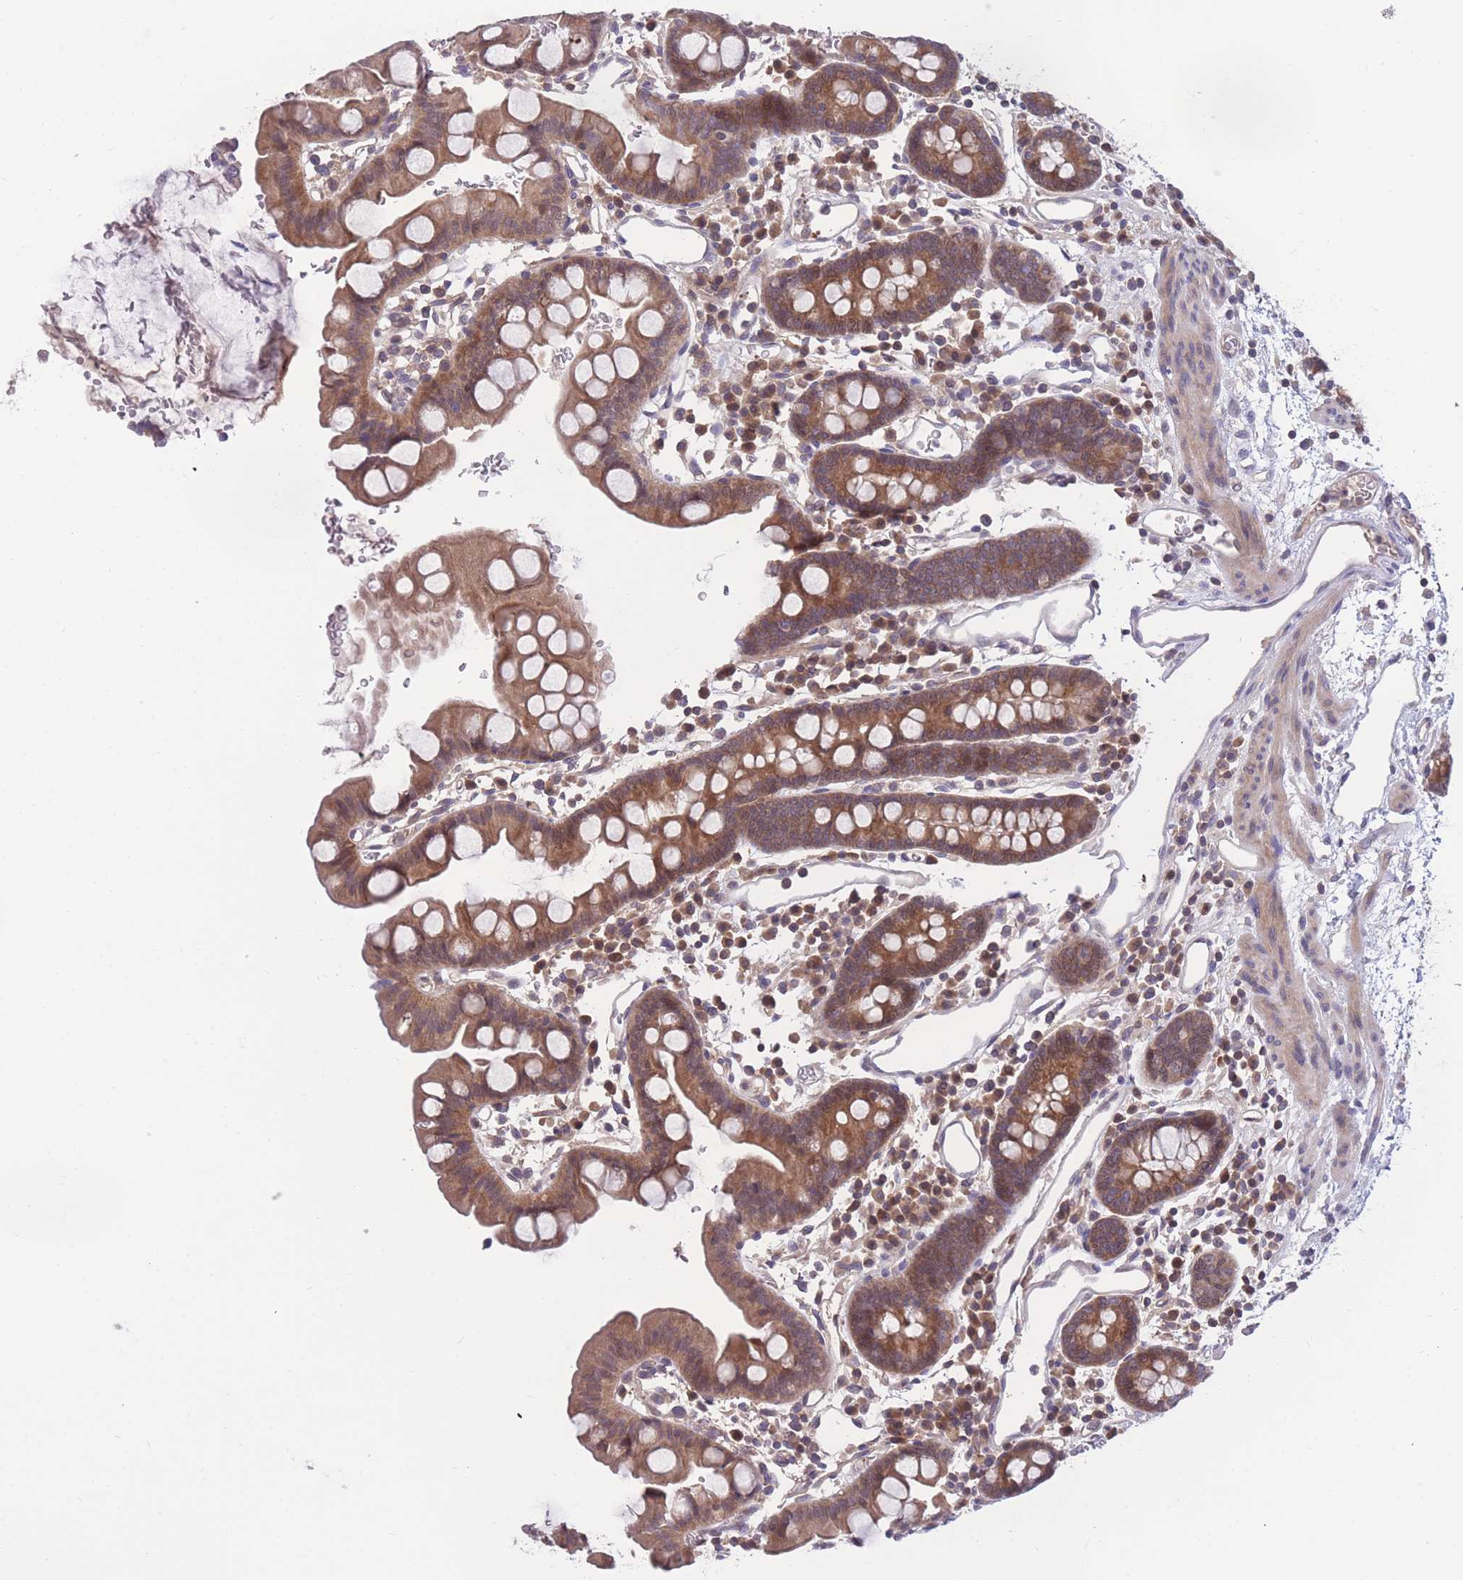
{"staining": {"intensity": "moderate", "quantity": ">75%", "location": "cytoplasmic/membranous"}, "tissue": "small intestine", "cell_type": "Glandular cells", "image_type": "normal", "snomed": [{"axis": "morphology", "description": "Normal tissue, NOS"}, {"axis": "topography", "description": "Stomach, upper"}, {"axis": "topography", "description": "Stomach, lower"}, {"axis": "topography", "description": "Small intestine"}], "caption": "Protein expression analysis of unremarkable human small intestine reveals moderate cytoplasmic/membranous positivity in about >75% of glandular cells. (DAB = brown stain, brightfield microscopy at high magnification).", "gene": "UBE2NL", "patient": {"sex": "male", "age": 68}}